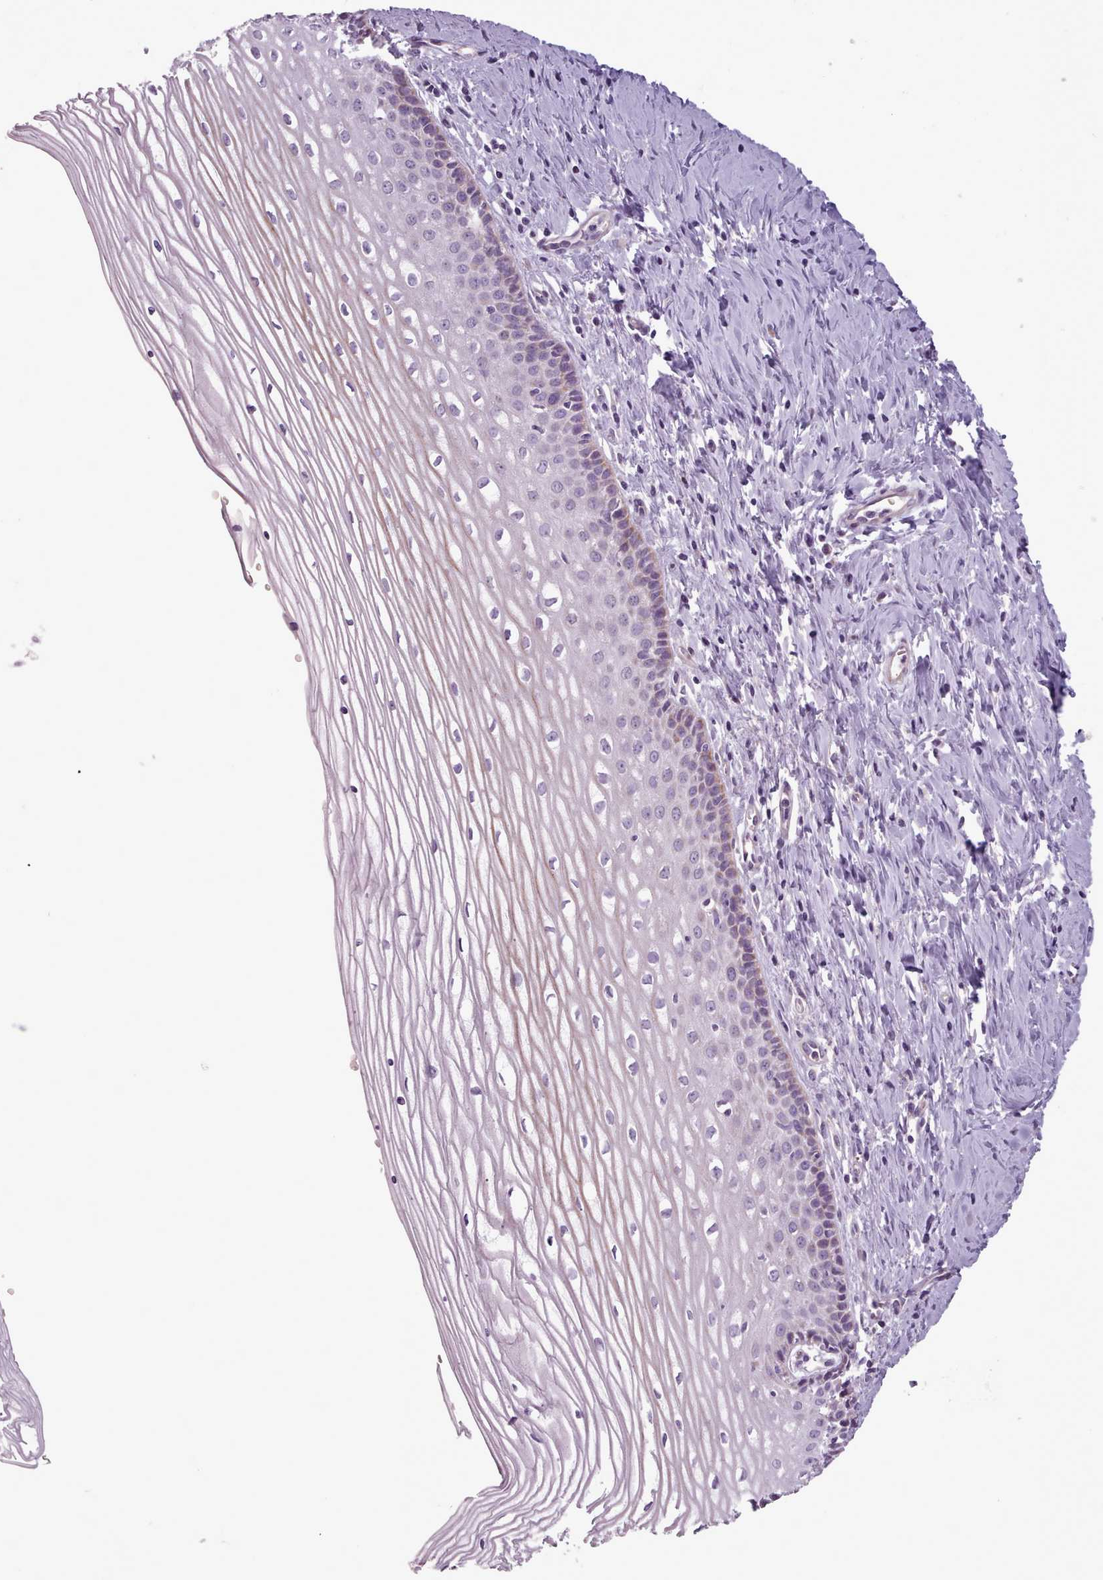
{"staining": {"intensity": "moderate", "quantity": "<25%", "location": "cytoplasmic/membranous"}, "tissue": "cervix", "cell_type": "Glandular cells", "image_type": "normal", "snomed": [{"axis": "morphology", "description": "Normal tissue, NOS"}, {"axis": "topography", "description": "Cervix"}], "caption": "Approximately <25% of glandular cells in normal cervix demonstrate moderate cytoplasmic/membranous protein expression as visualized by brown immunohistochemical staining.", "gene": "AVL9", "patient": {"sex": "female", "age": 47}}